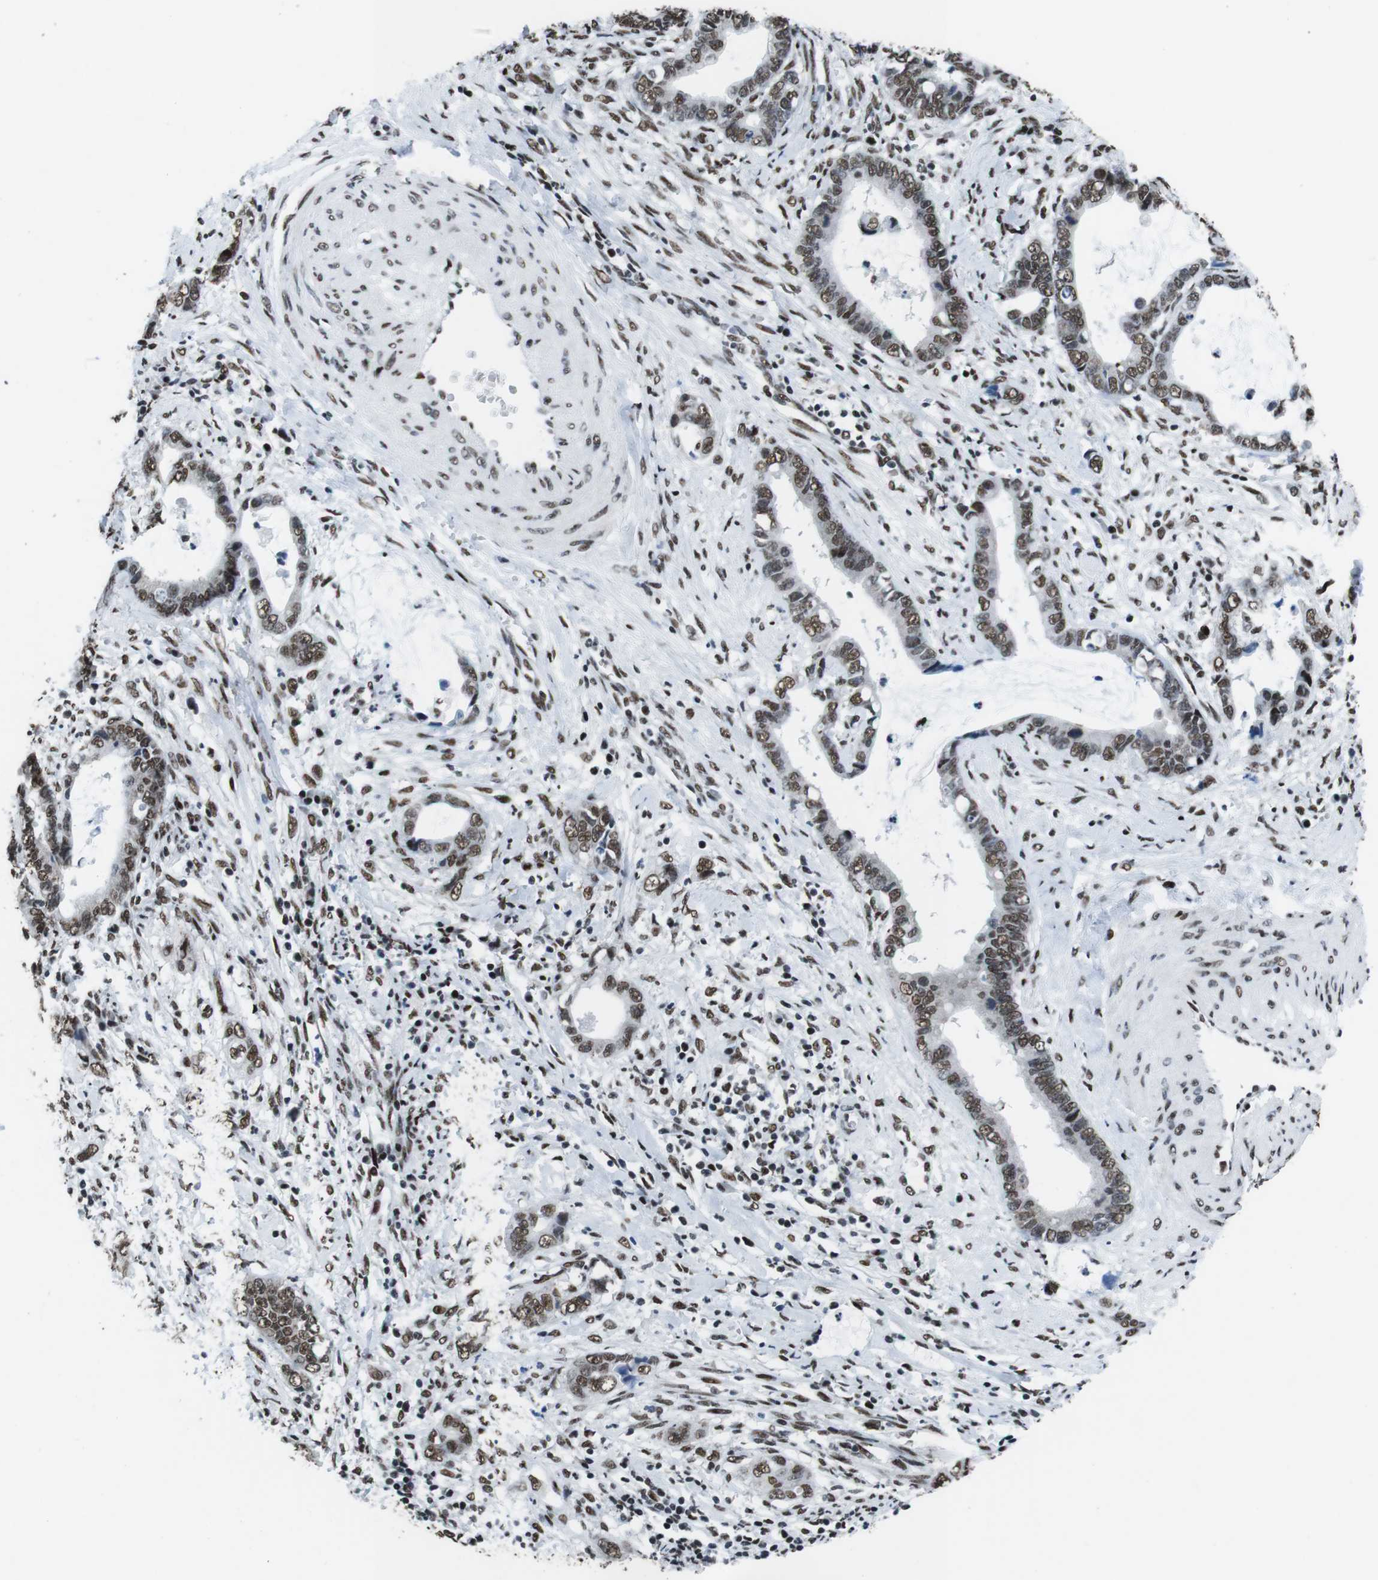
{"staining": {"intensity": "moderate", "quantity": ">75%", "location": "nuclear"}, "tissue": "cervical cancer", "cell_type": "Tumor cells", "image_type": "cancer", "snomed": [{"axis": "morphology", "description": "Adenocarcinoma, NOS"}, {"axis": "topography", "description": "Cervix"}], "caption": "DAB immunohistochemical staining of cervical adenocarcinoma displays moderate nuclear protein expression in approximately >75% of tumor cells. The protein is shown in brown color, while the nuclei are stained blue.", "gene": "CITED2", "patient": {"sex": "female", "age": 44}}